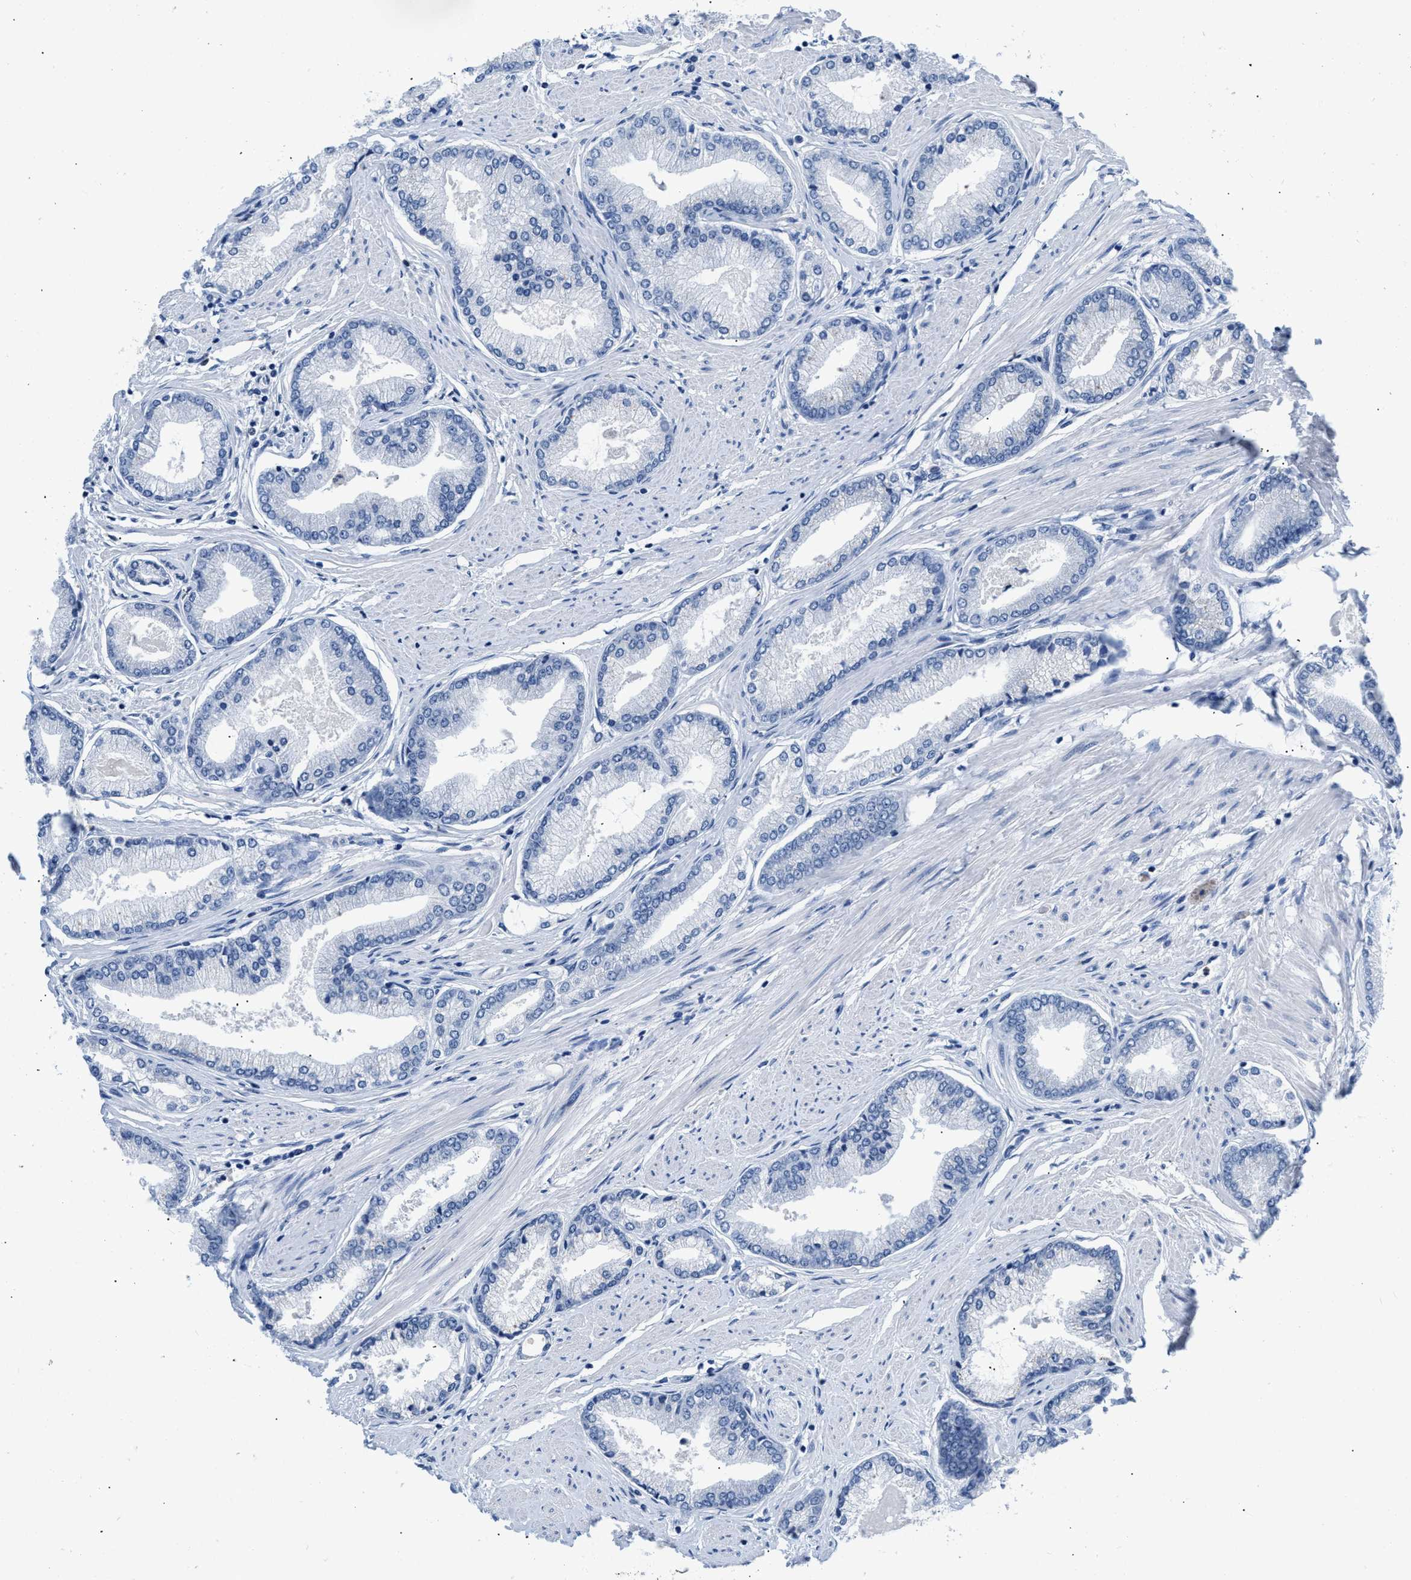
{"staining": {"intensity": "negative", "quantity": "none", "location": "none"}, "tissue": "prostate cancer", "cell_type": "Tumor cells", "image_type": "cancer", "snomed": [{"axis": "morphology", "description": "Adenocarcinoma, High grade"}, {"axis": "topography", "description": "Prostate"}], "caption": "This is an IHC photomicrograph of human adenocarcinoma (high-grade) (prostate). There is no positivity in tumor cells.", "gene": "BOLL", "patient": {"sex": "male", "age": 61}}